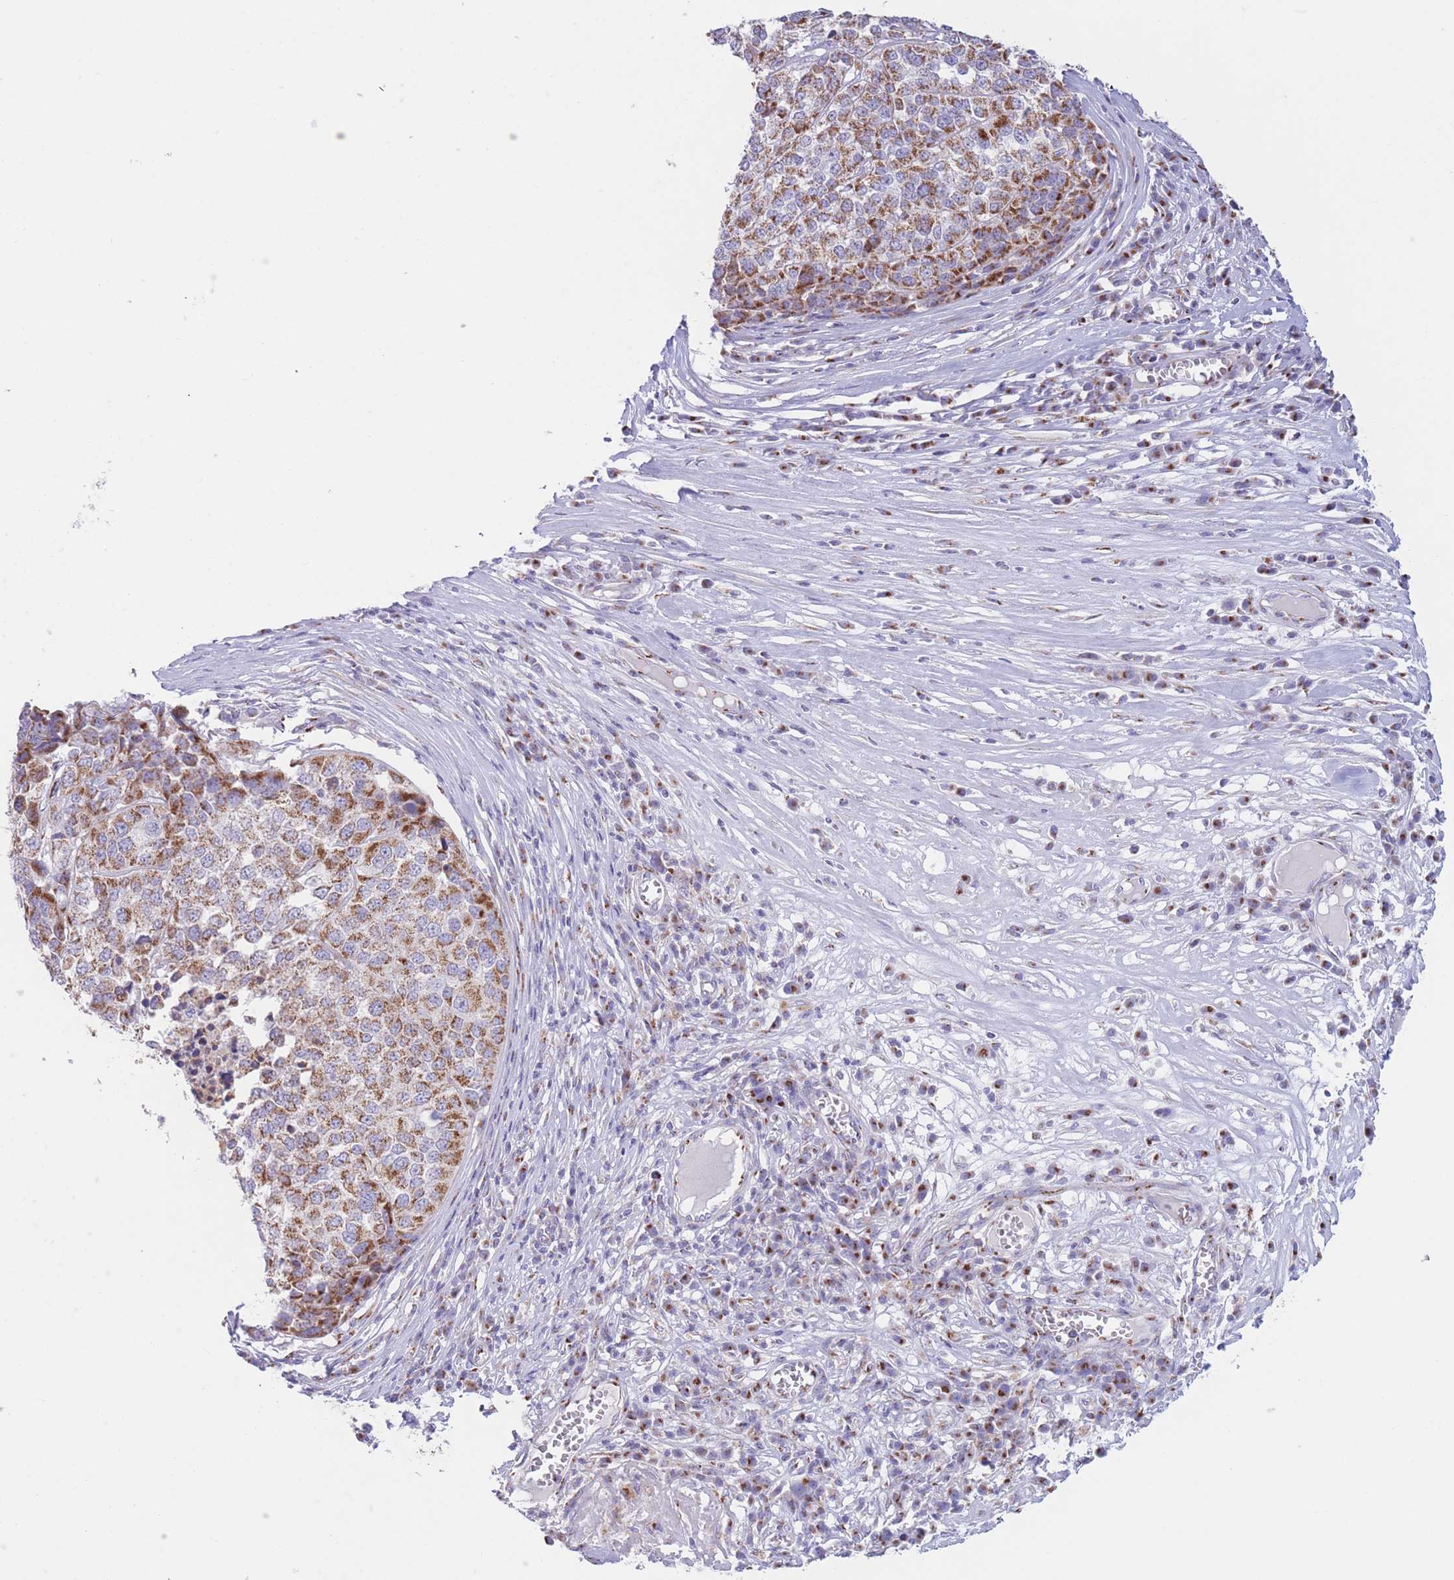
{"staining": {"intensity": "moderate", "quantity": ">75%", "location": "cytoplasmic/membranous"}, "tissue": "melanoma", "cell_type": "Tumor cells", "image_type": "cancer", "snomed": [{"axis": "morphology", "description": "Malignant melanoma, Metastatic site"}, {"axis": "topography", "description": "Lymph node"}], "caption": "The immunohistochemical stain labels moderate cytoplasmic/membranous positivity in tumor cells of malignant melanoma (metastatic site) tissue. Immunohistochemistry (ihc) stains the protein of interest in brown and the nuclei are stained blue.", "gene": "MPND", "patient": {"sex": "male", "age": 44}}